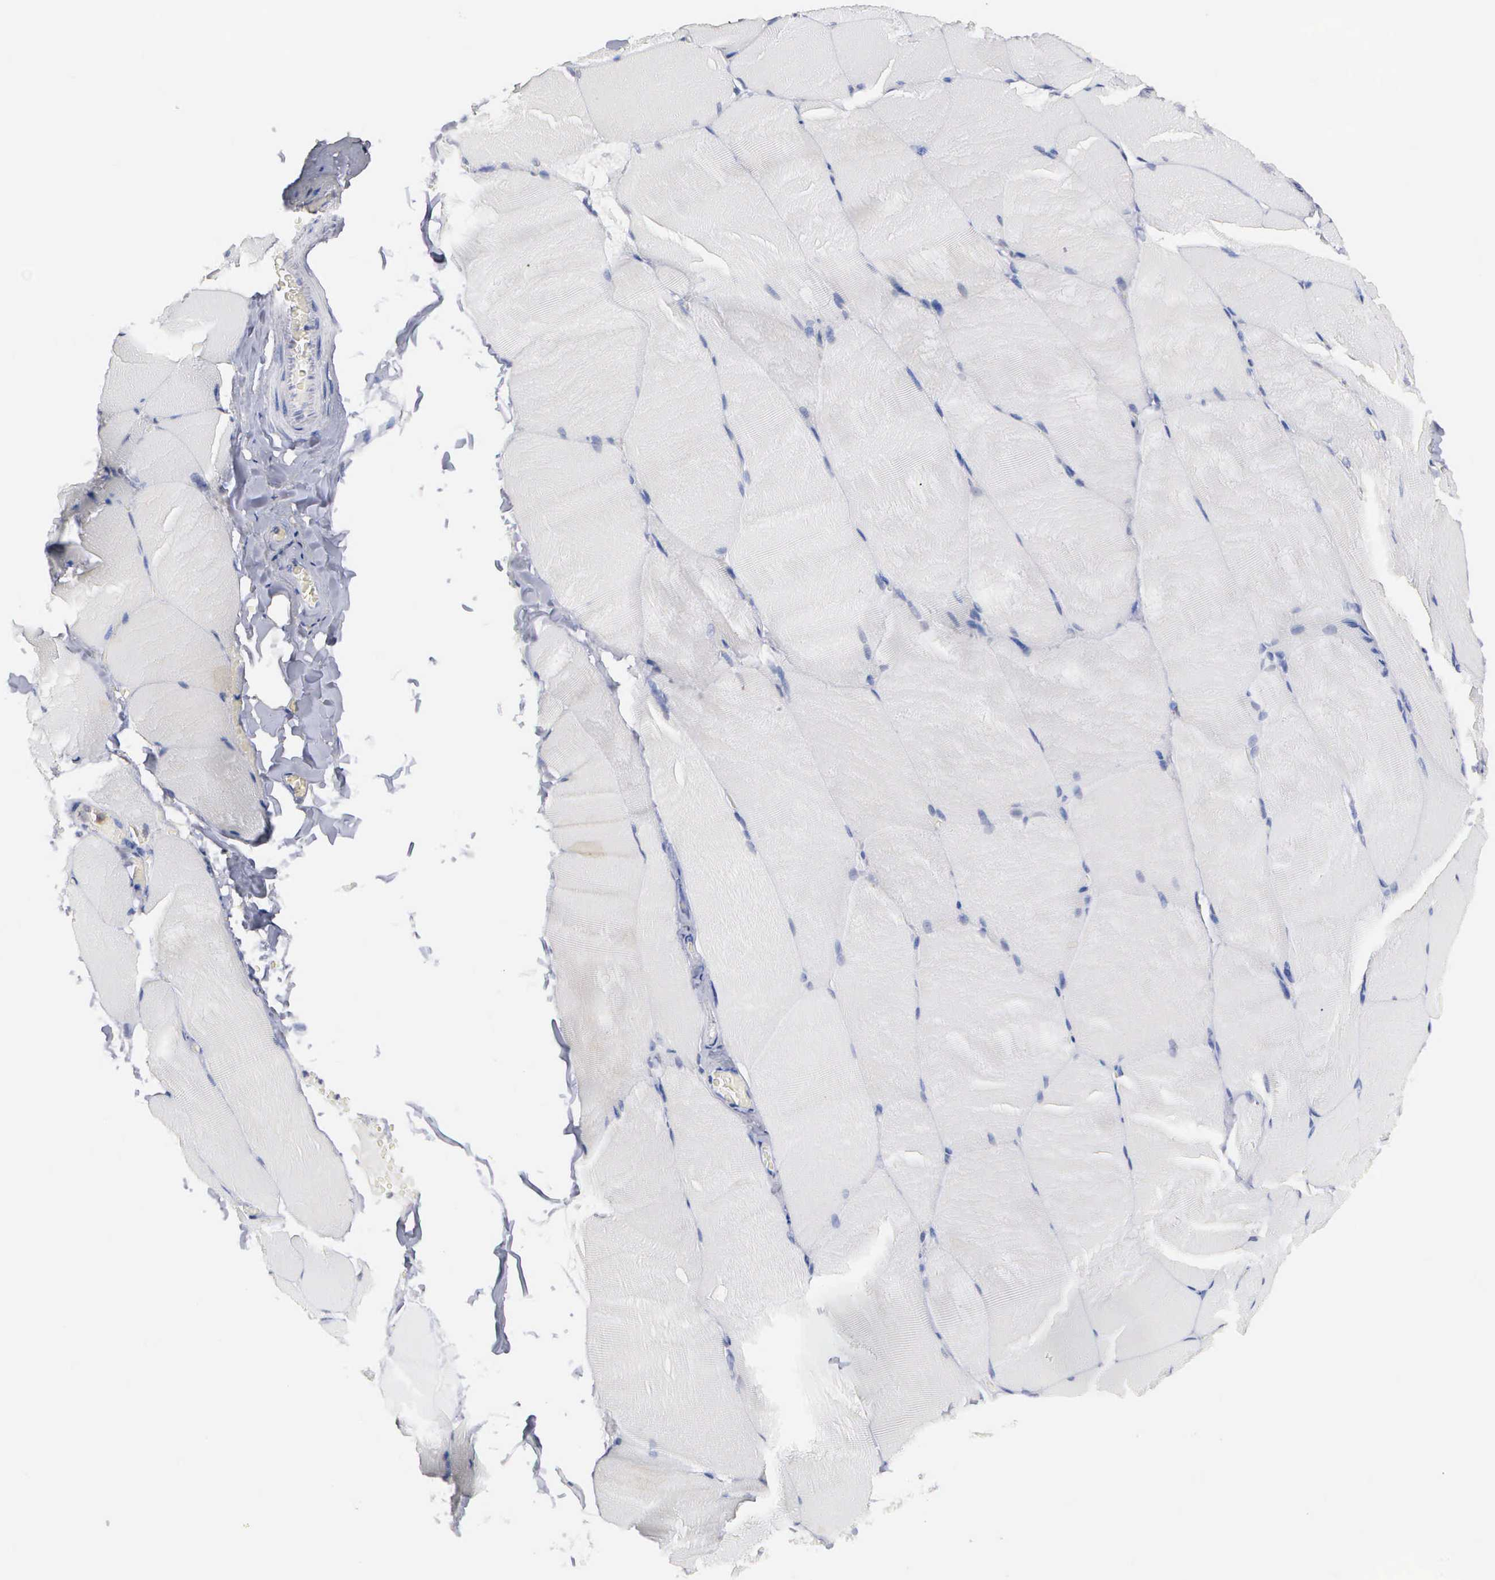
{"staining": {"intensity": "negative", "quantity": "none", "location": "none"}, "tissue": "skeletal muscle", "cell_type": "Myocytes", "image_type": "normal", "snomed": [{"axis": "morphology", "description": "Normal tissue, NOS"}, {"axis": "topography", "description": "Skeletal muscle"}], "caption": "Immunohistochemistry image of benign skeletal muscle: human skeletal muscle stained with DAB (3,3'-diaminobenzidine) shows no significant protein expression in myocytes.", "gene": "KDM6A", "patient": {"sex": "male", "age": 71}}